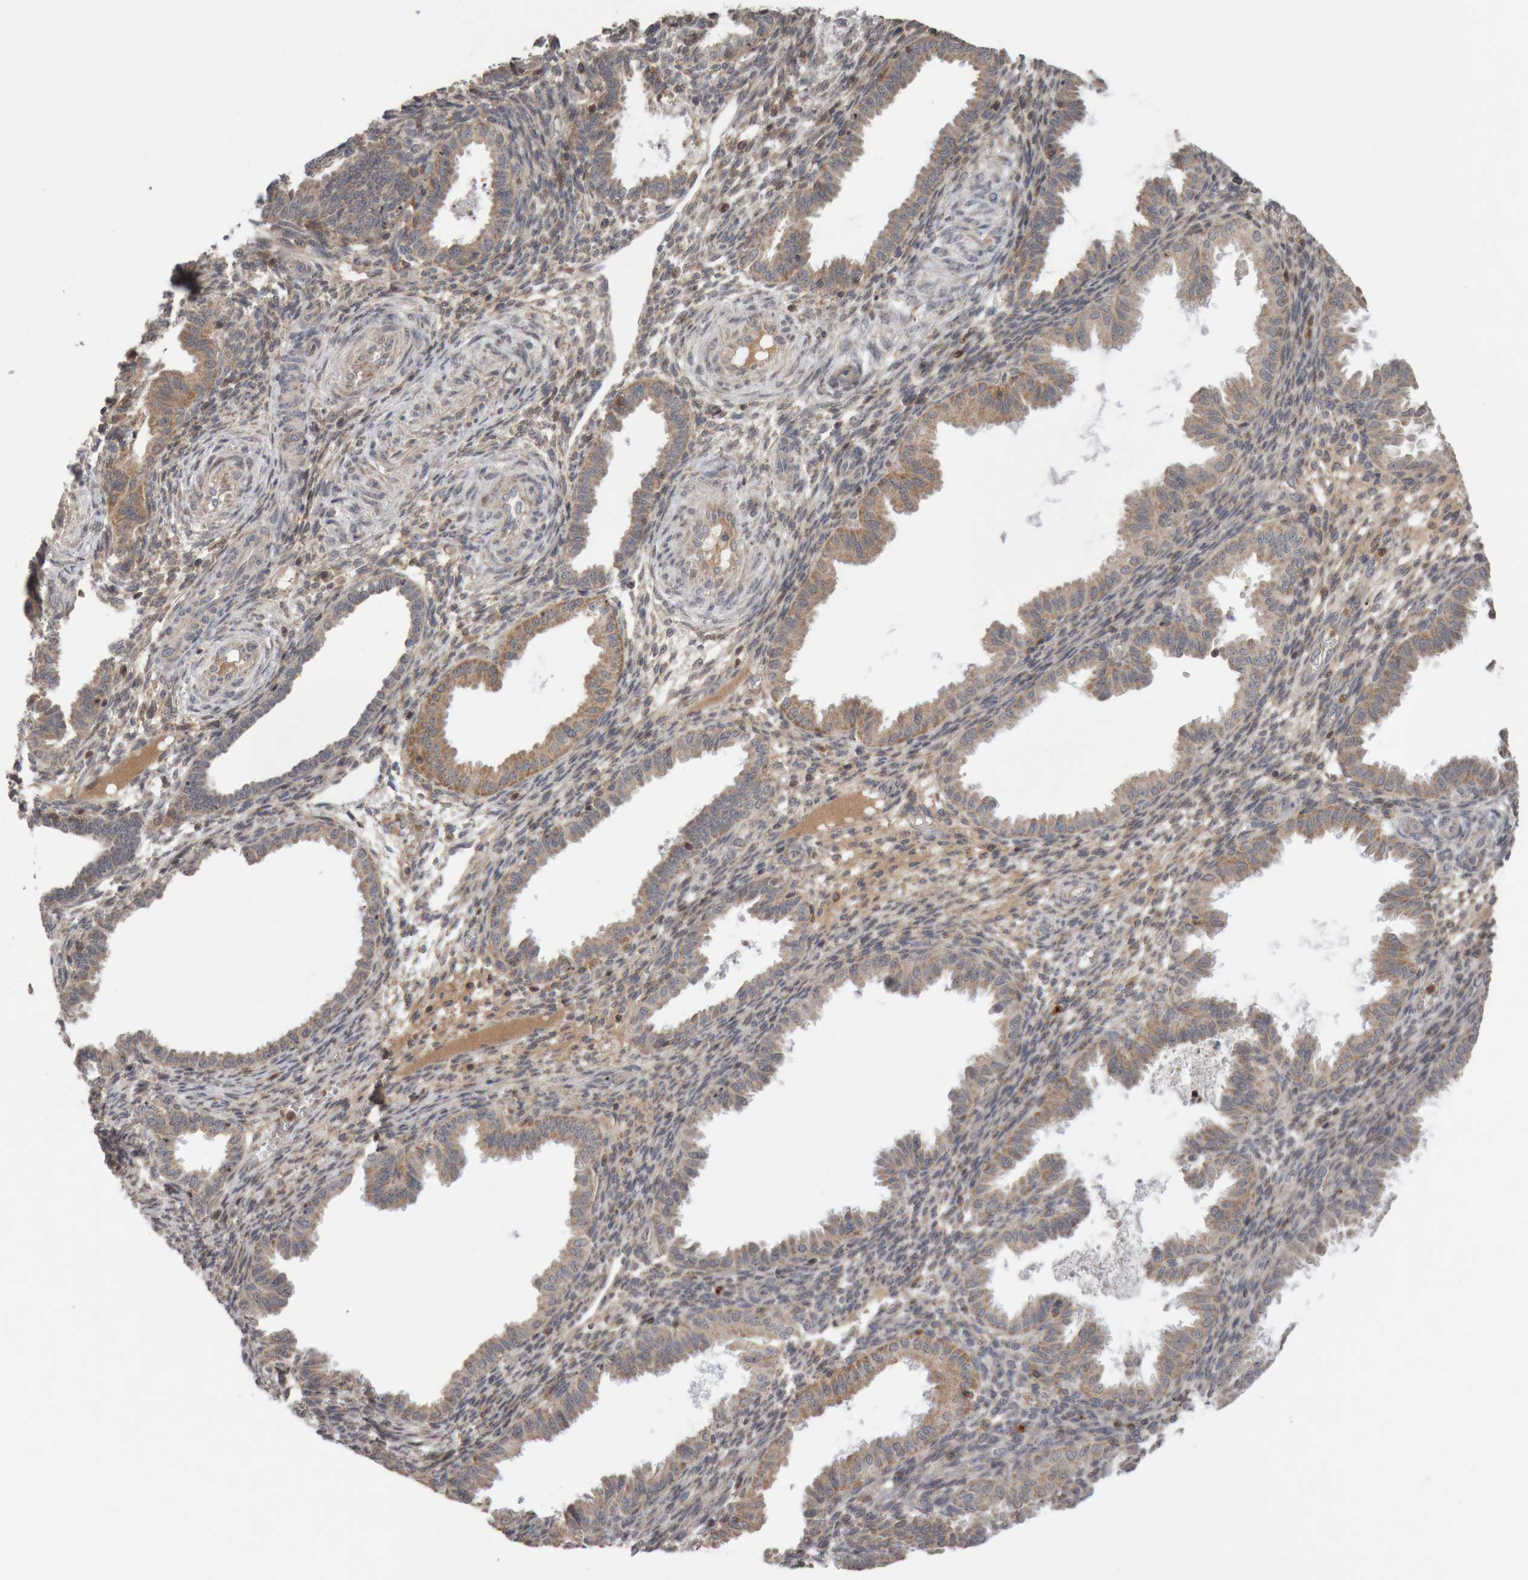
{"staining": {"intensity": "moderate", "quantity": "25%-75%", "location": "cytoplasmic/membranous"}, "tissue": "endometrium", "cell_type": "Cells in endometrial stroma", "image_type": "normal", "snomed": [{"axis": "morphology", "description": "Normal tissue, NOS"}, {"axis": "topography", "description": "Endometrium"}], "caption": "Unremarkable endometrium was stained to show a protein in brown. There is medium levels of moderate cytoplasmic/membranous staining in approximately 25%-75% of cells in endometrial stroma.", "gene": "KIF21B", "patient": {"sex": "female", "age": 33}}